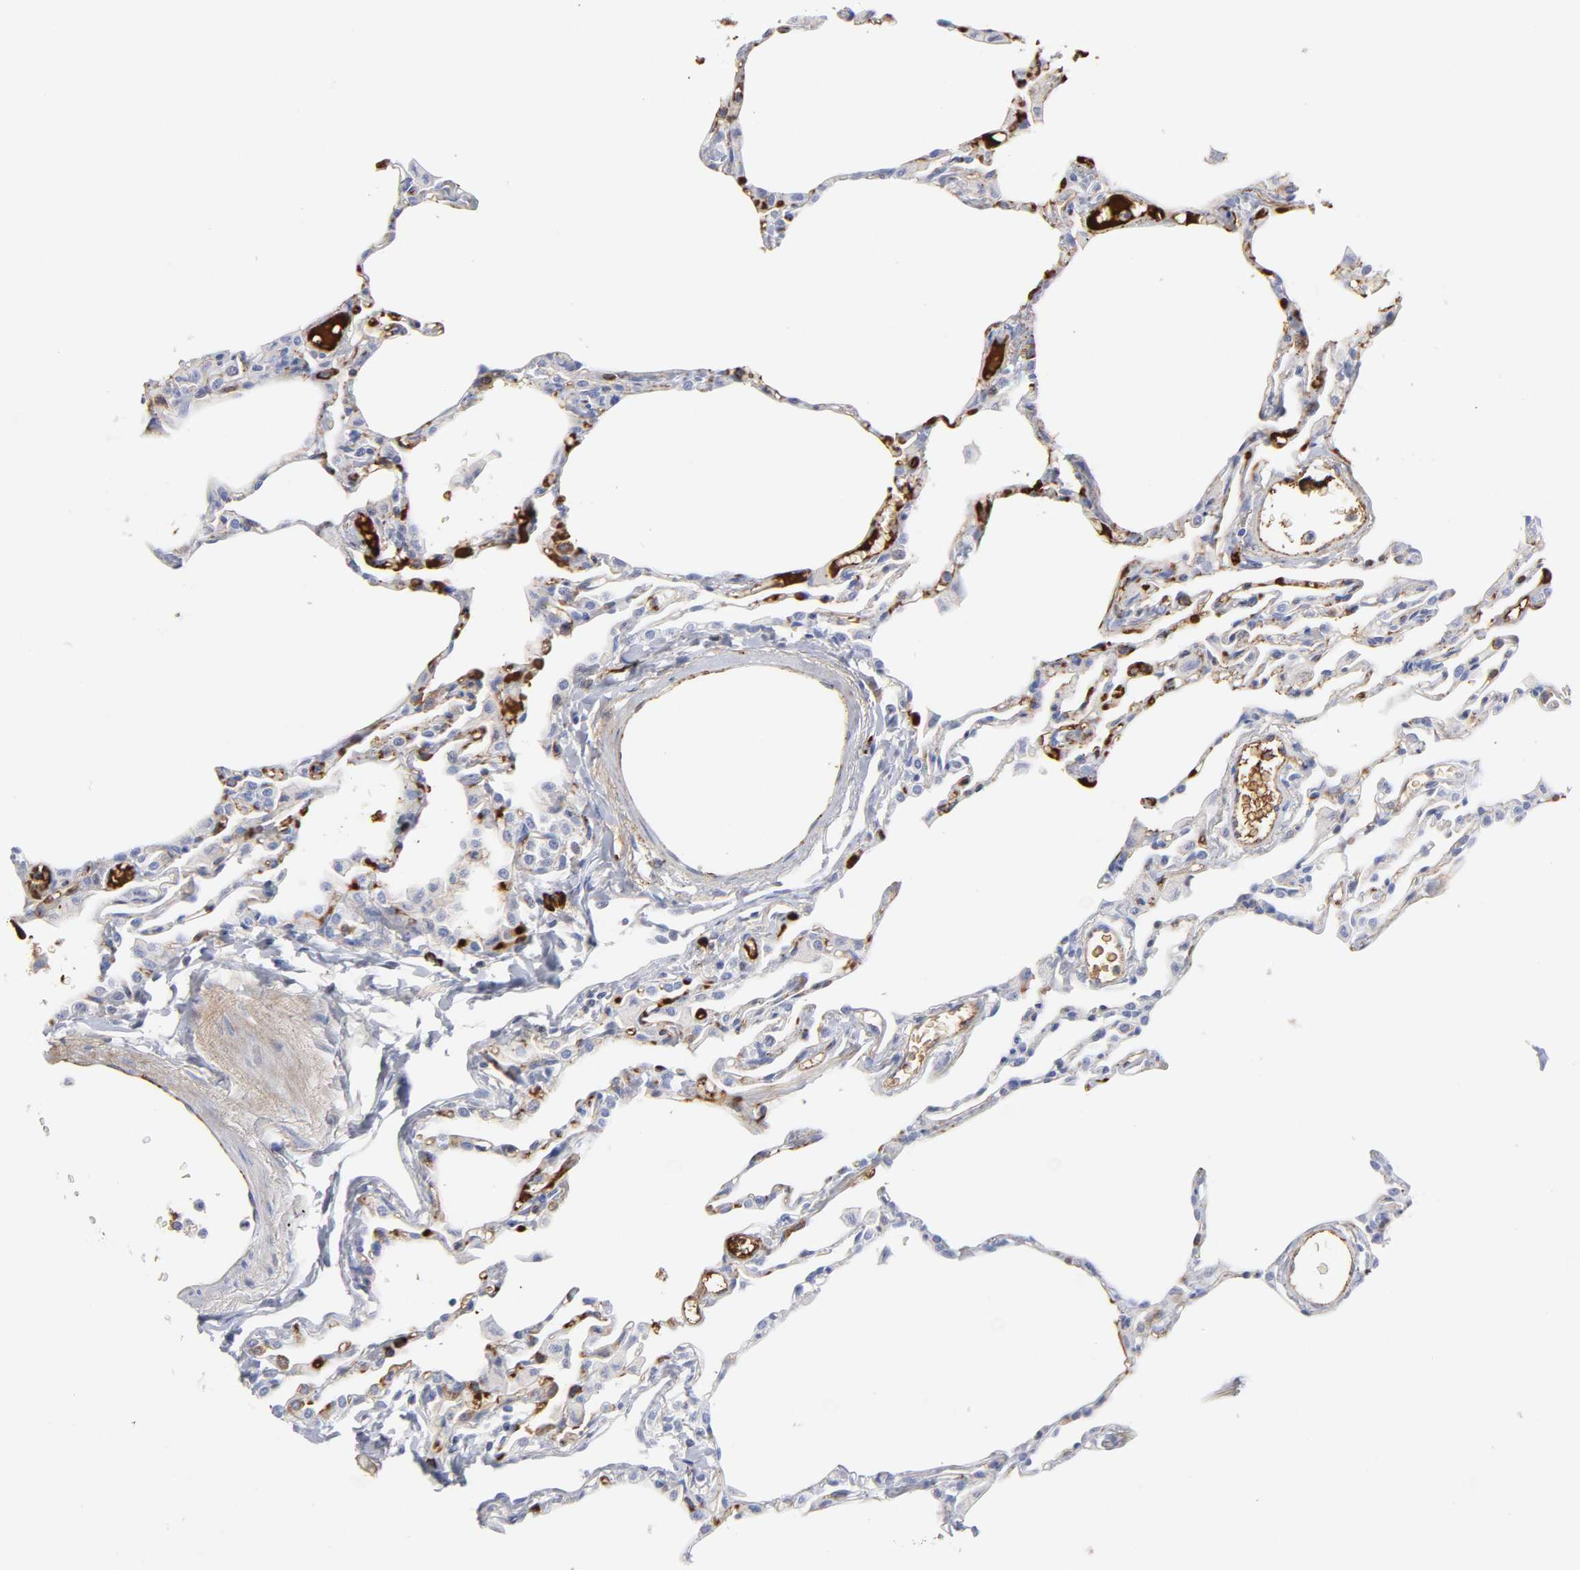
{"staining": {"intensity": "negative", "quantity": "none", "location": "none"}, "tissue": "lung", "cell_type": "Alveolar cells", "image_type": "normal", "snomed": [{"axis": "morphology", "description": "Normal tissue, NOS"}, {"axis": "topography", "description": "Lung"}], "caption": "Immunohistochemical staining of benign human lung reveals no significant staining in alveolar cells. Brightfield microscopy of immunohistochemistry stained with DAB (3,3'-diaminobenzidine) (brown) and hematoxylin (blue), captured at high magnification.", "gene": "PLAT", "patient": {"sex": "female", "age": 49}}